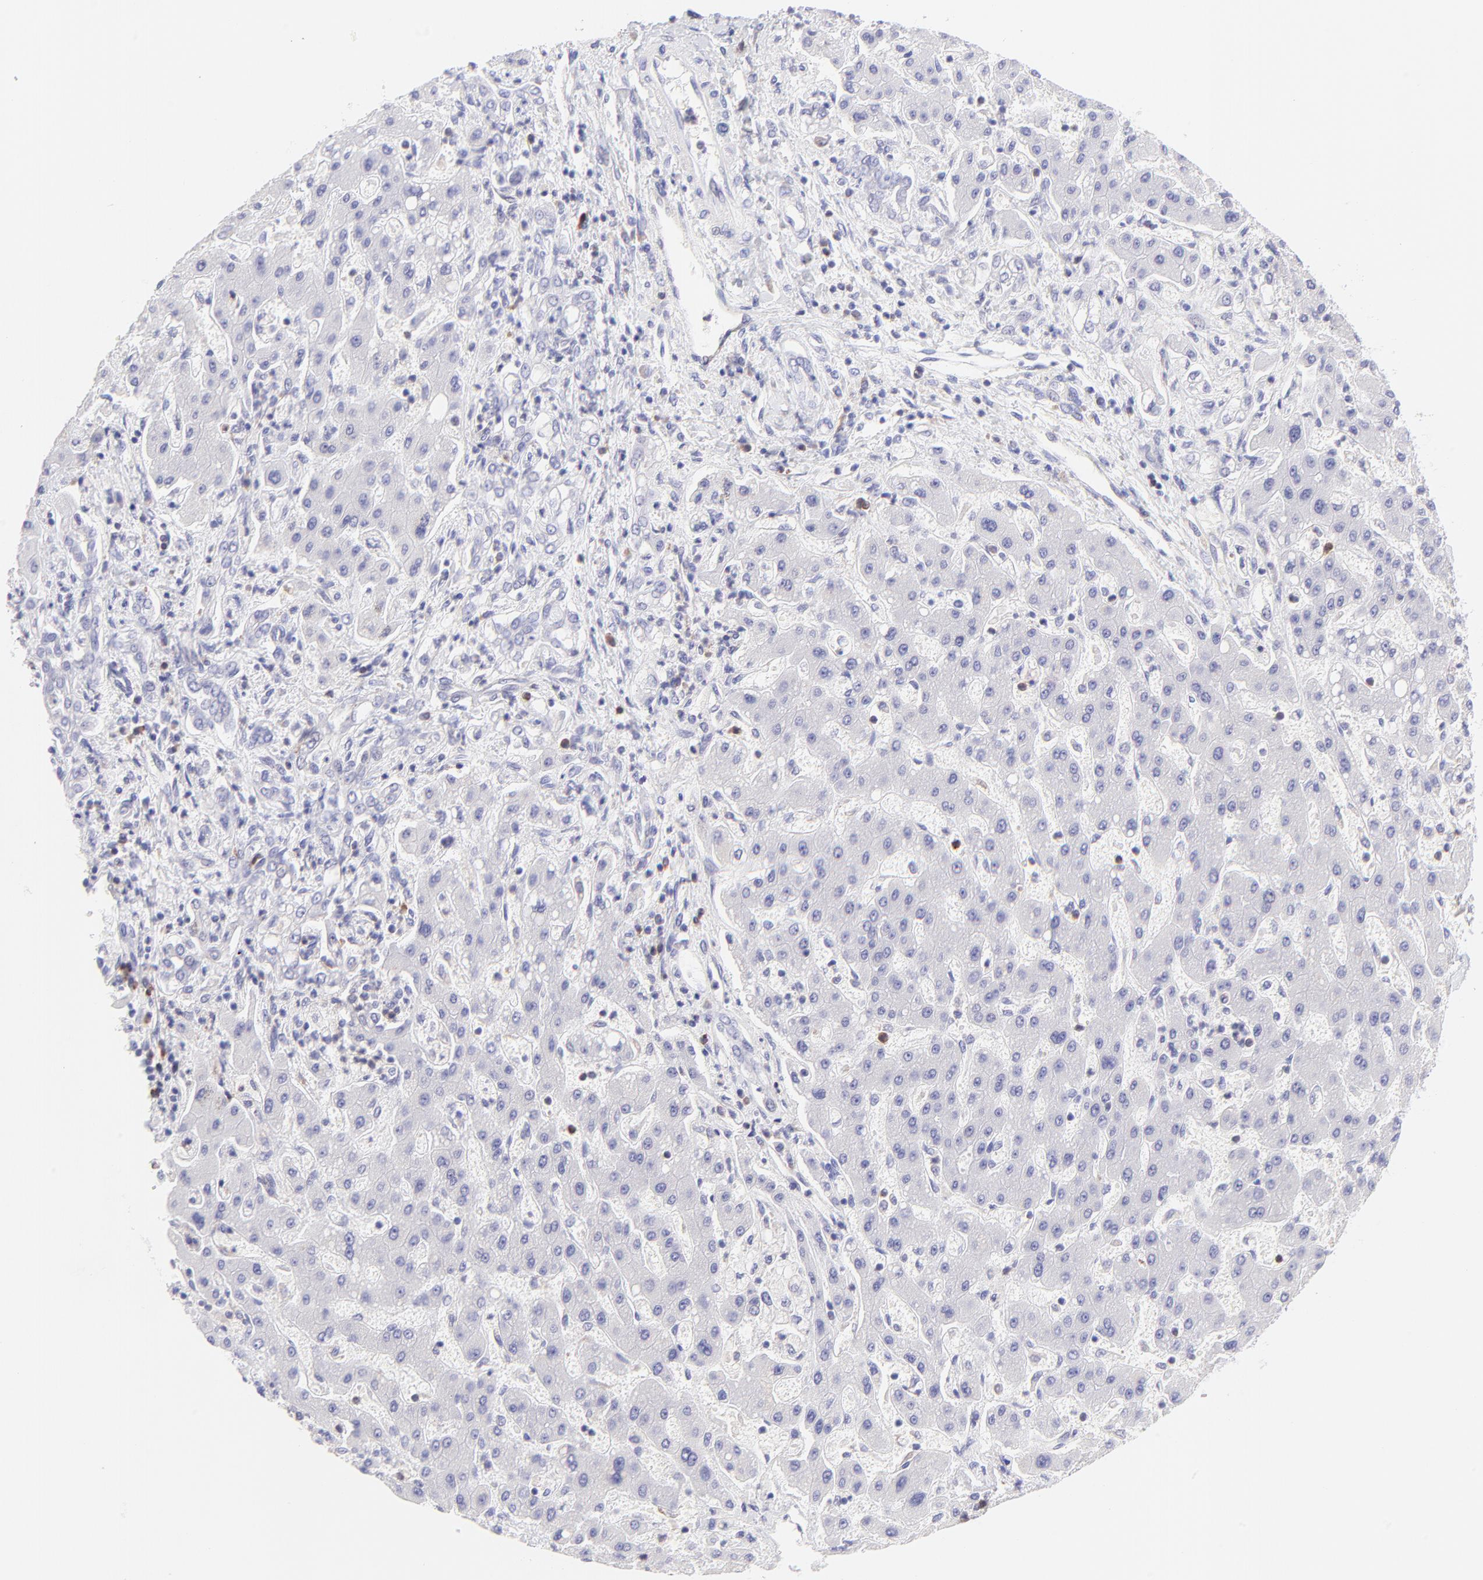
{"staining": {"intensity": "negative", "quantity": "none", "location": "none"}, "tissue": "liver cancer", "cell_type": "Tumor cells", "image_type": "cancer", "snomed": [{"axis": "morphology", "description": "Cholangiocarcinoma"}, {"axis": "topography", "description": "Liver"}], "caption": "Tumor cells show no significant protein staining in liver cancer (cholangiocarcinoma).", "gene": "IRAG2", "patient": {"sex": "male", "age": 50}}